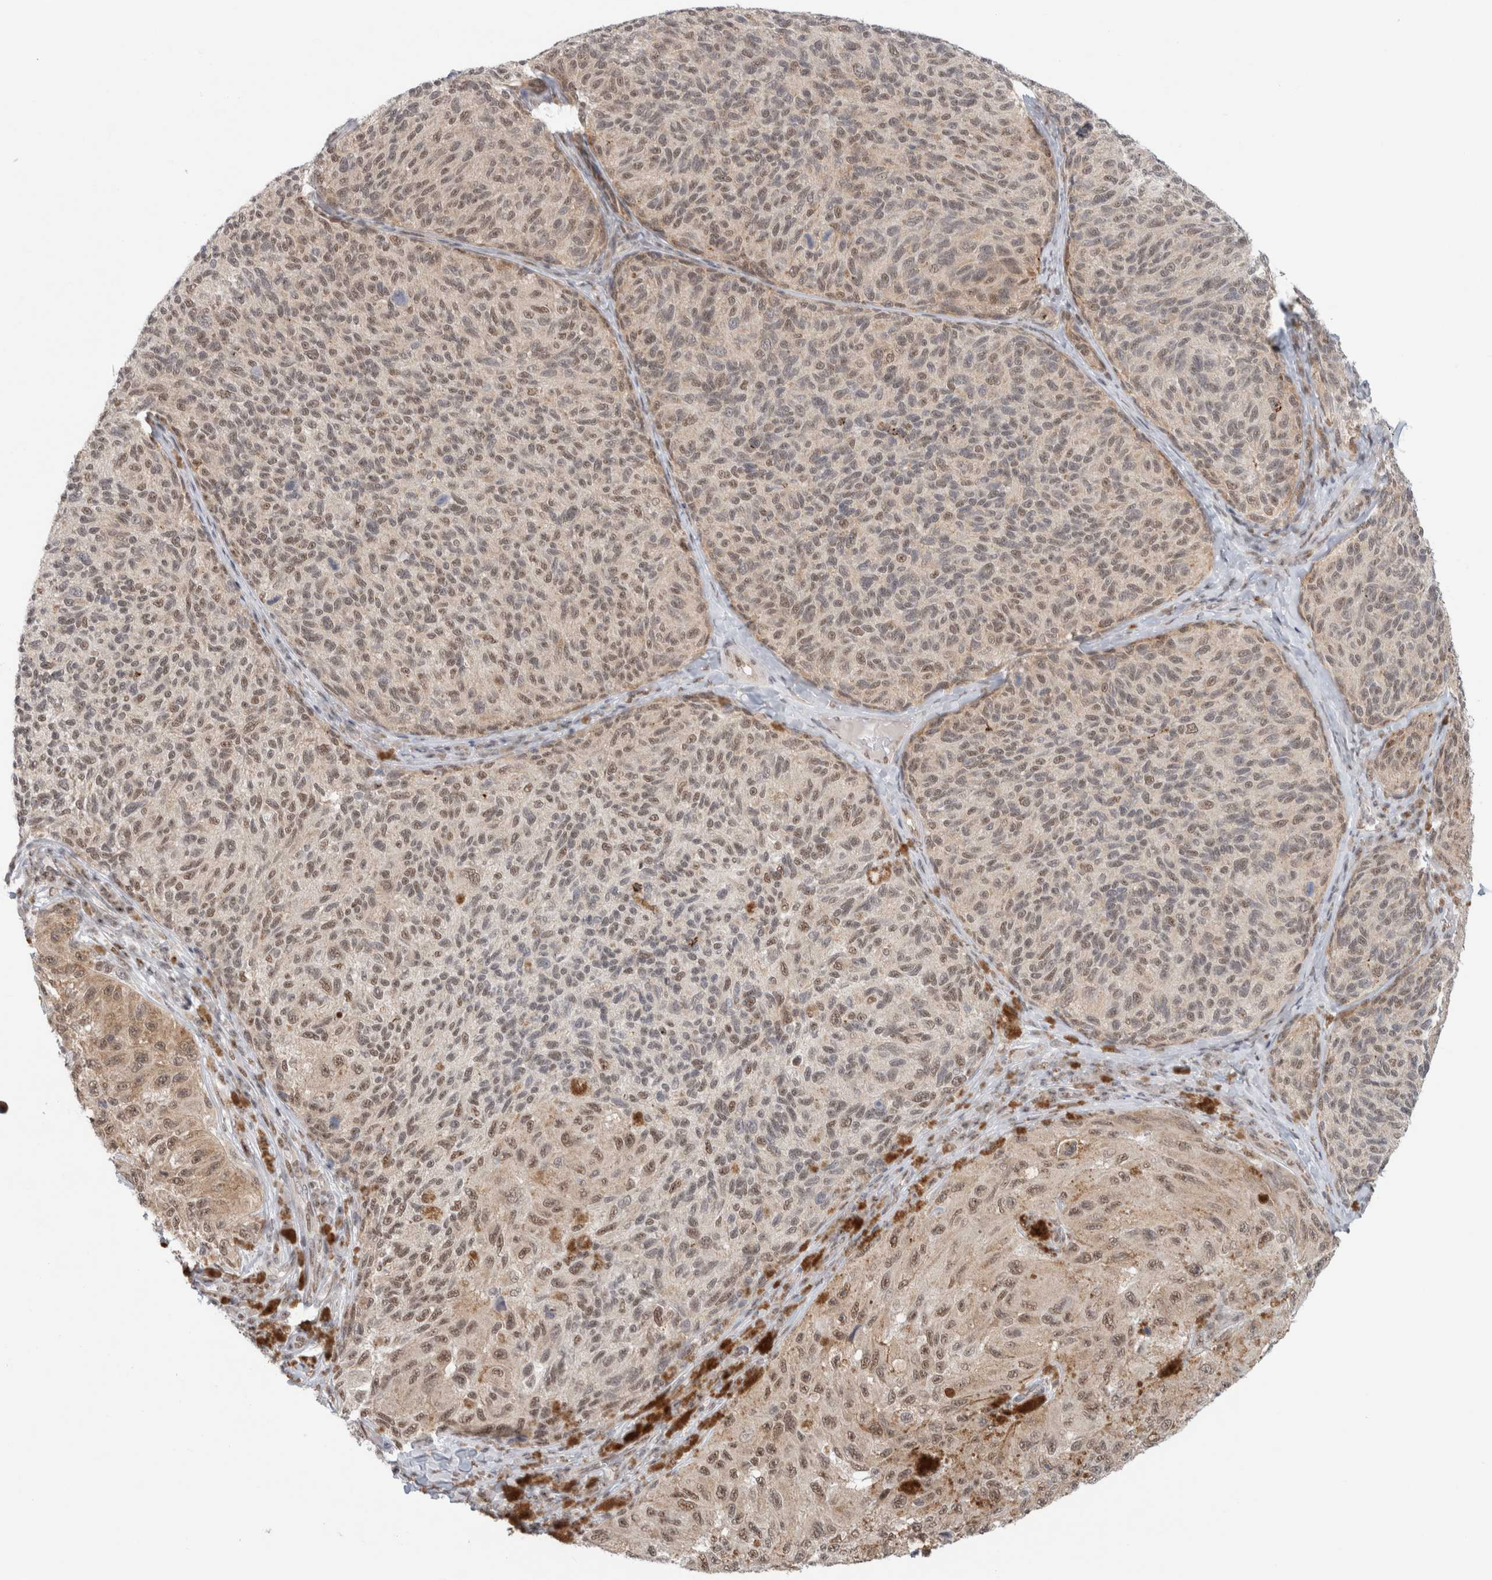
{"staining": {"intensity": "moderate", "quantity": ">75%", "location": "nuclear"}, "tissue": "melanoma", "cell_type": "Tumor cells", "image_type": "cancer", "snomed": [{"axis": "morphology", "description": "Malignant melanoma, NOS"}, {"axis": "topography", "description": "Skin"}], "caption": "Protein staining of malignant melanoma tissue demonstrates moderate nuclear expression in approximately >75% of tumor cells. The staining was performed using DAB, with brown indicating positive protein expression. Nuclei are stained blue with hematoxylin.", "gene": "TRMT12", "patient": {"sex": "female", "age": 73}}